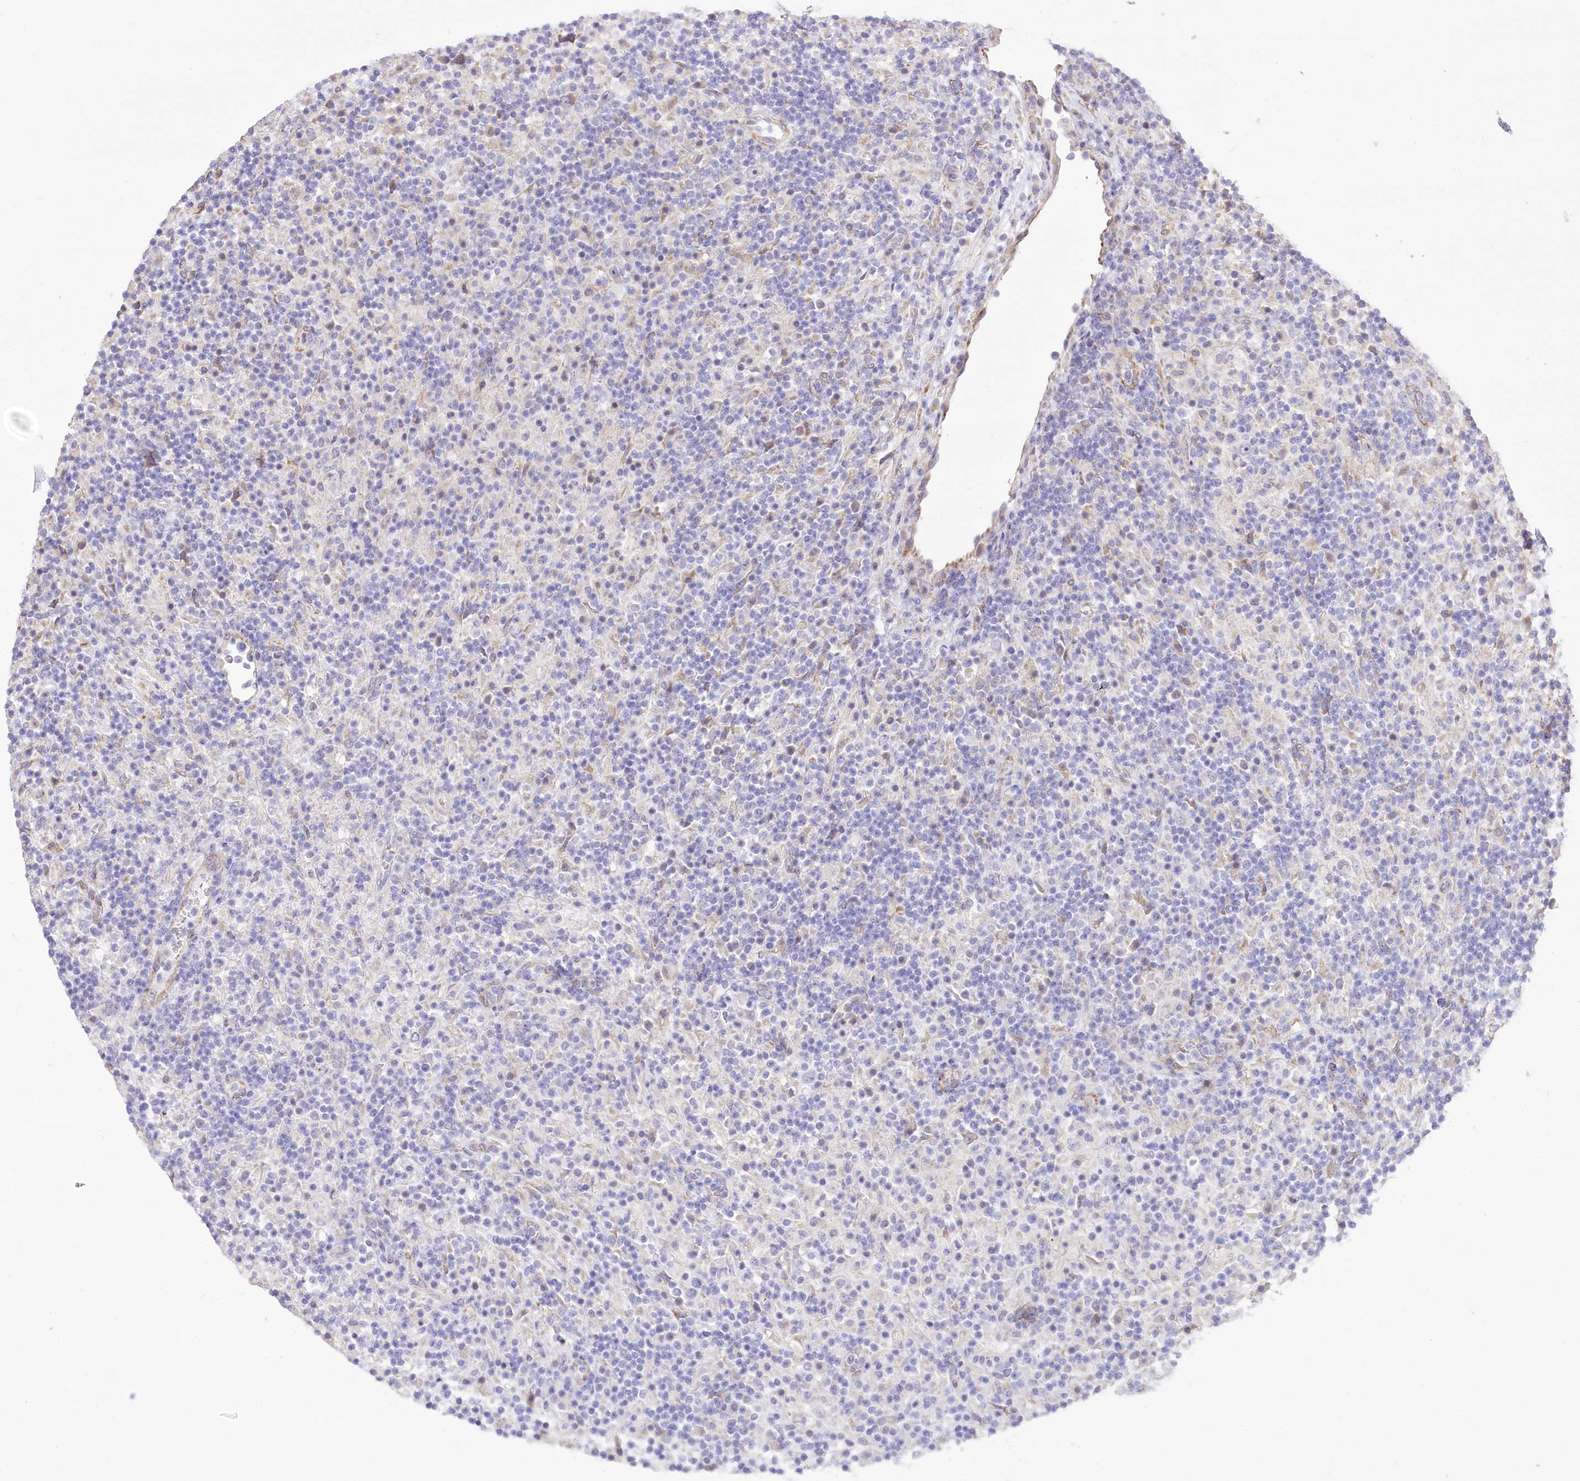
{"staining": {"intensity": "negative", "quantity": "none", "location": "none"}, "tissue": "lymphoma", "cell_type": "Tumor cells", "image_type": "cancer", "snomed": [{"axis": "morphology", "description": "Hodgkin's disease, NOS"}, {"axis": "topography", "description": "Lymph node"}], "caption": "Protein analysis of Hodgkin's disease shows no significant positivity in tumor cells.", "gene": "STT3B", "patient": {"sex": "male", "age": 70}}